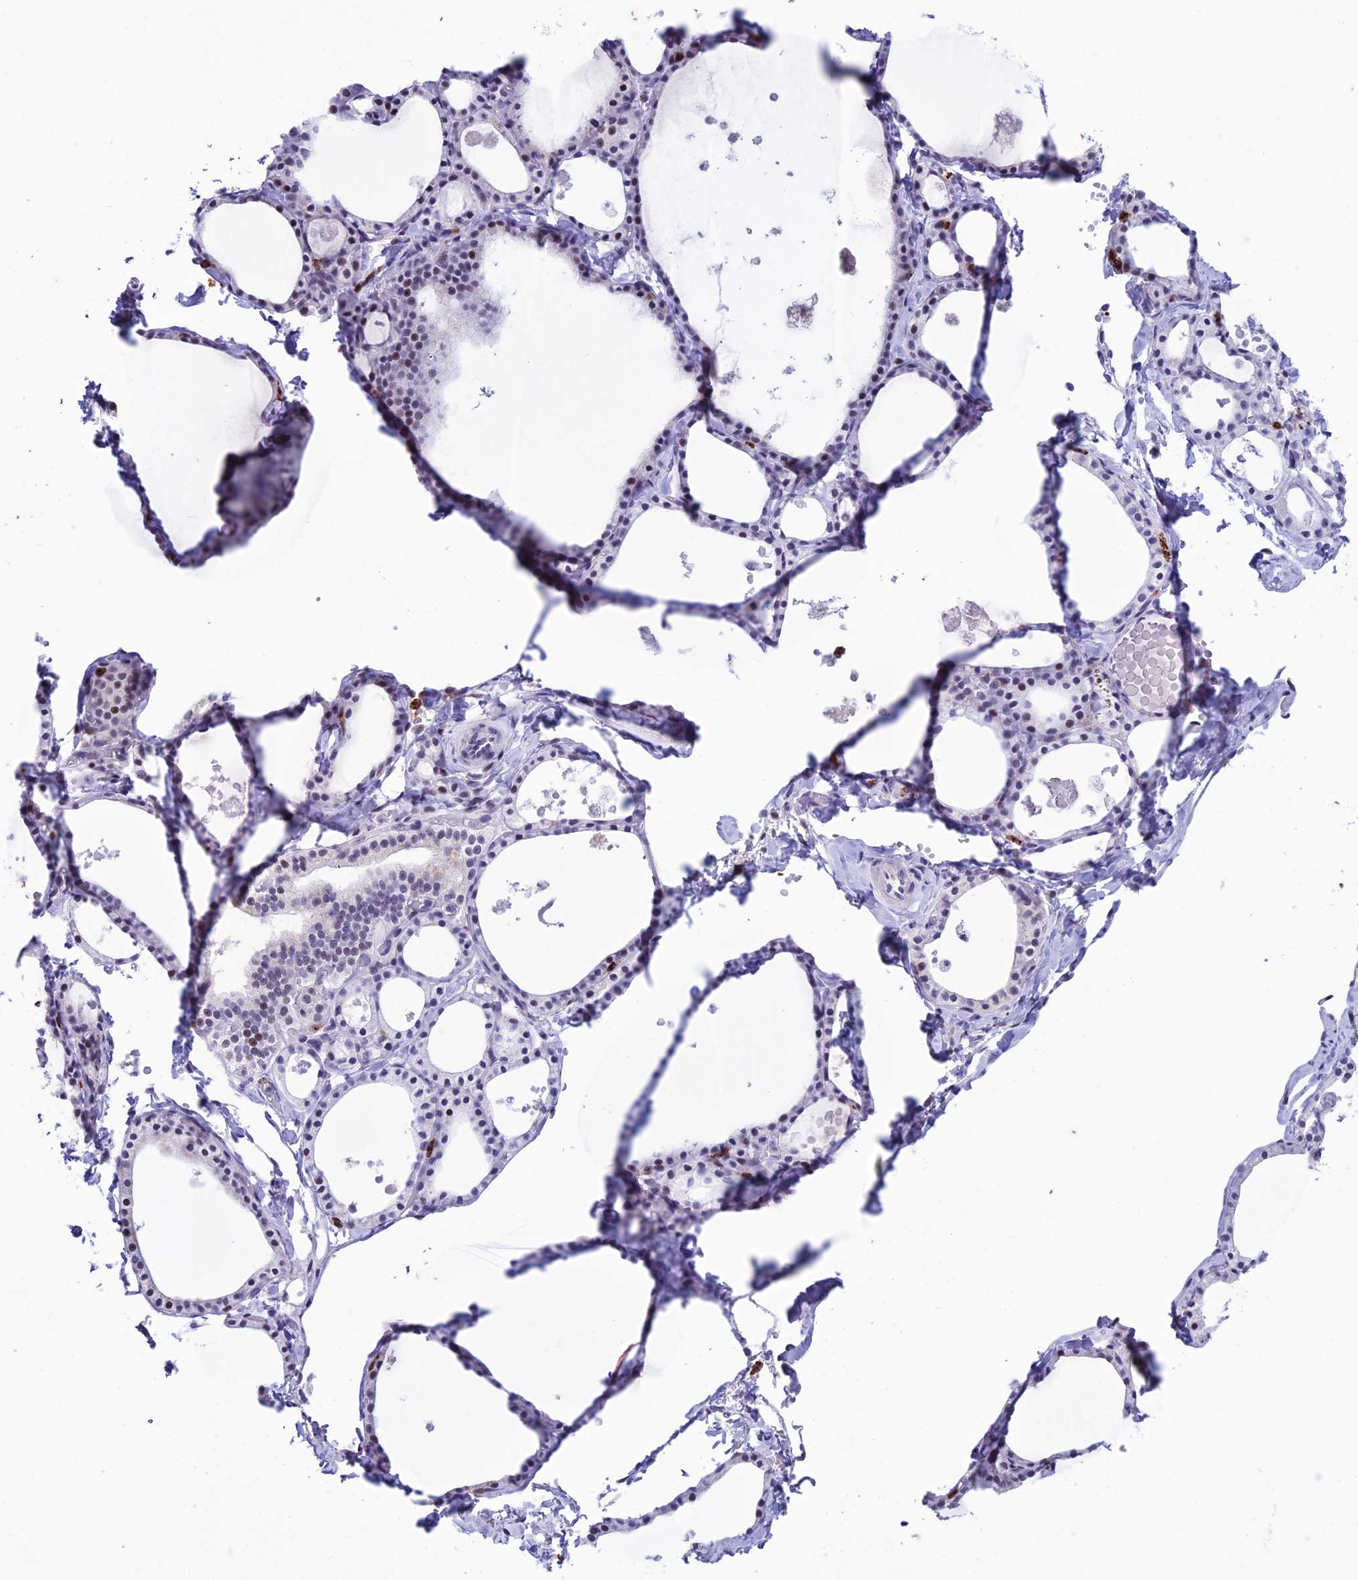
{"staining": {"intensity": "moderate", "quantity": "<25%", "location": "nuclear"}, "tissue": "thyroid gland", "cell_type": "Glandular cells", "image_type": "normal", "snomed": [{"axis": "morphology", "description": "Normal tissue, NOS"}, {"axis": "topography", "description": "Thyroid gland"}], "caption": "DAB (3,3'-diaminobenzidine) immunohistochemical staining of normal thyroid gland exhibits moderate nuclear protein positivity in approximately <25% of glandular cells.", "gene": "MFSD2B", "patient": {"sex": "male", "age": 56}}